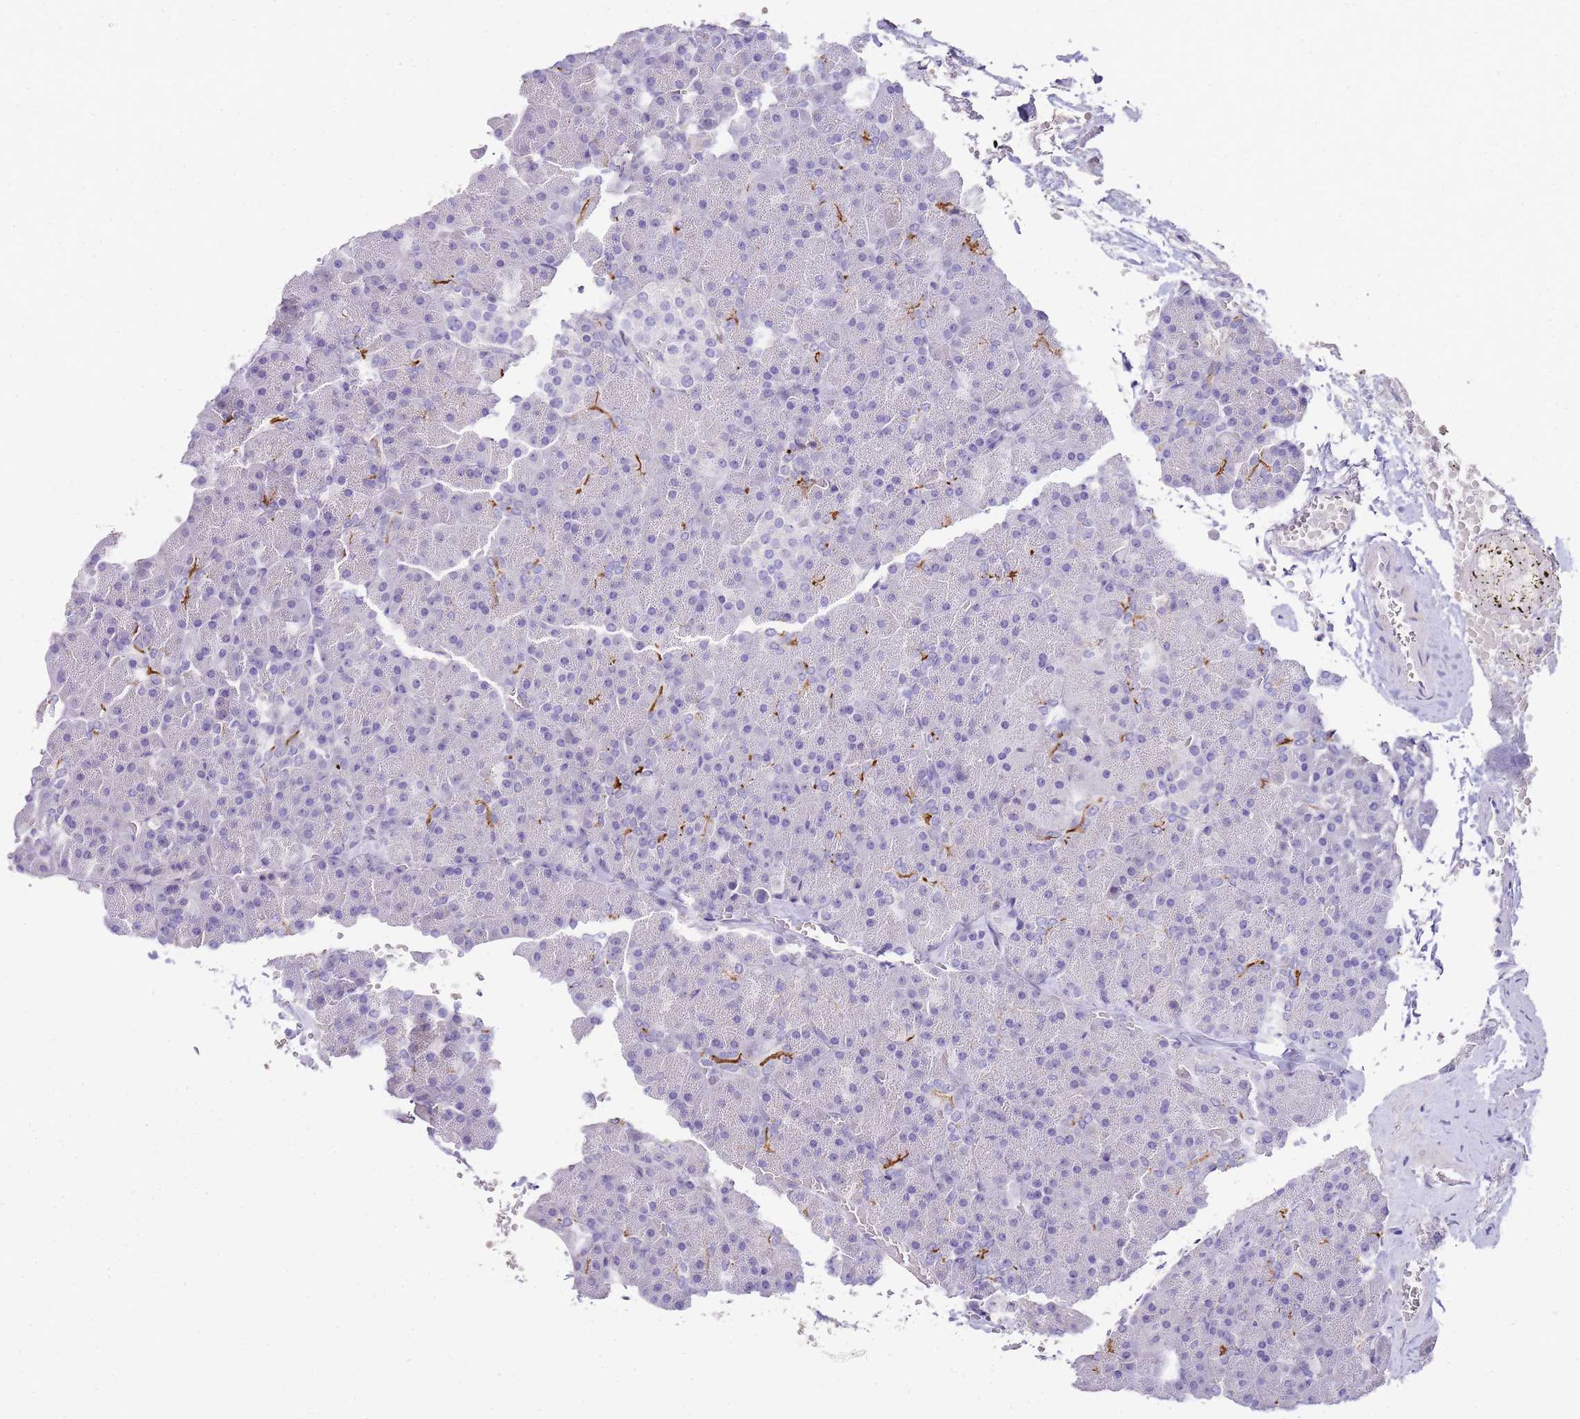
{"staining": {"intensity": "moderate", "quantity": "<25%", "location": "cytoplasmic/membranous"}, "tissue": "pancreas", "cell_type": "Exocrine glandular cells", "image_type": "normal", "snomed": [{"axis": "morphology", "description": "Normal tissue, NOS"}, {"axis": "morphology", "description": "Carcinoid, malignant, NOS"}, {"axis": "topography", "description": "Pancreas"}], "caption": "Protein analysis of unremarkable pancreas demonstrates moderate cytoplasmic/membranous expression in approximately <25% of exocrine glandular cells.", "gene": "DPP4", "patient": {"sex": "female", "age": 35}}